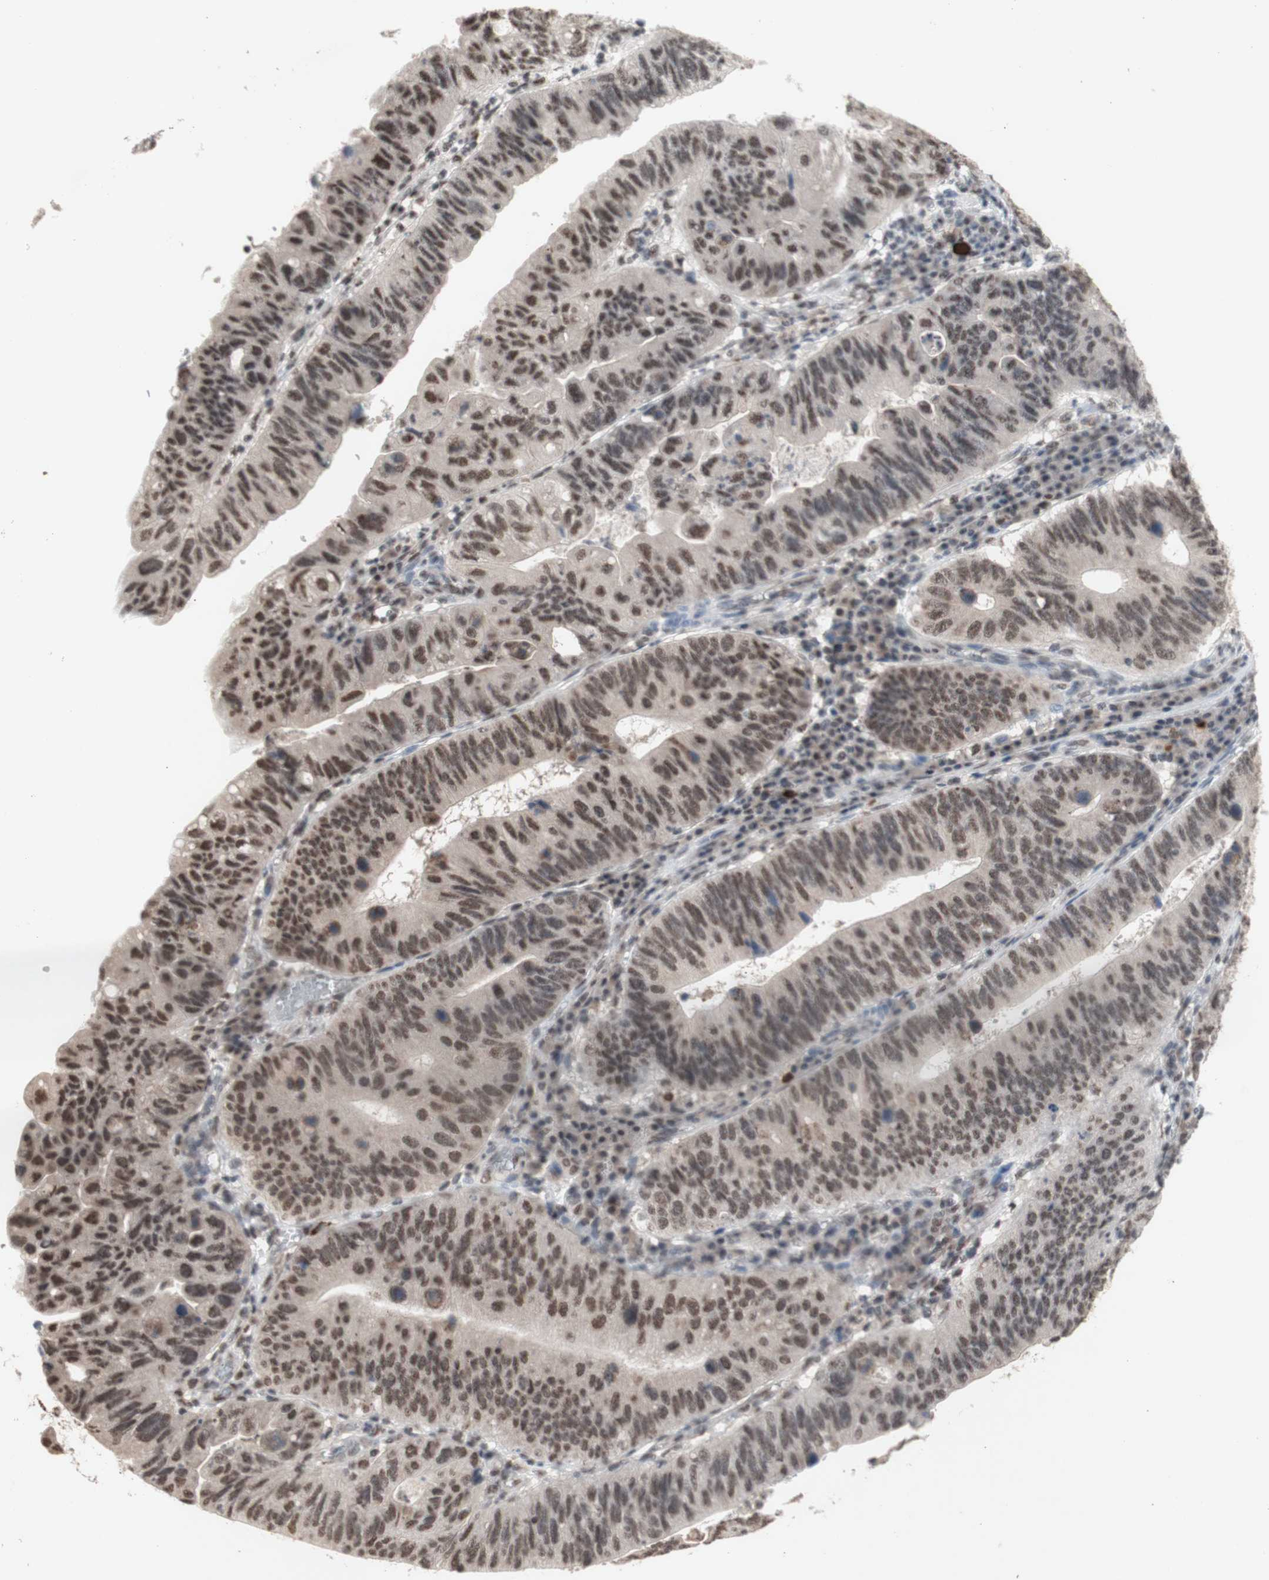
{"staining": {"intensity": "weak", "quantity": ">75%", "location": "nuclear"}, "tissue": "stomach cancer", "cell_type": "Tumor cells", "image_type": "cancer", "snomed": [{"axis": "morphology", "description": "Adenocarcinoma, NOS"}, {"axis": "topography", "description": "Stomach"}], "caption": "A brown stain highlights weak nuclear staining of a protein in stomach adenocarcinoma tumor cells. Nuclei are stained in blue.", "gene": "SFPQ", "patient": {"sex": "male", "age": 59}}